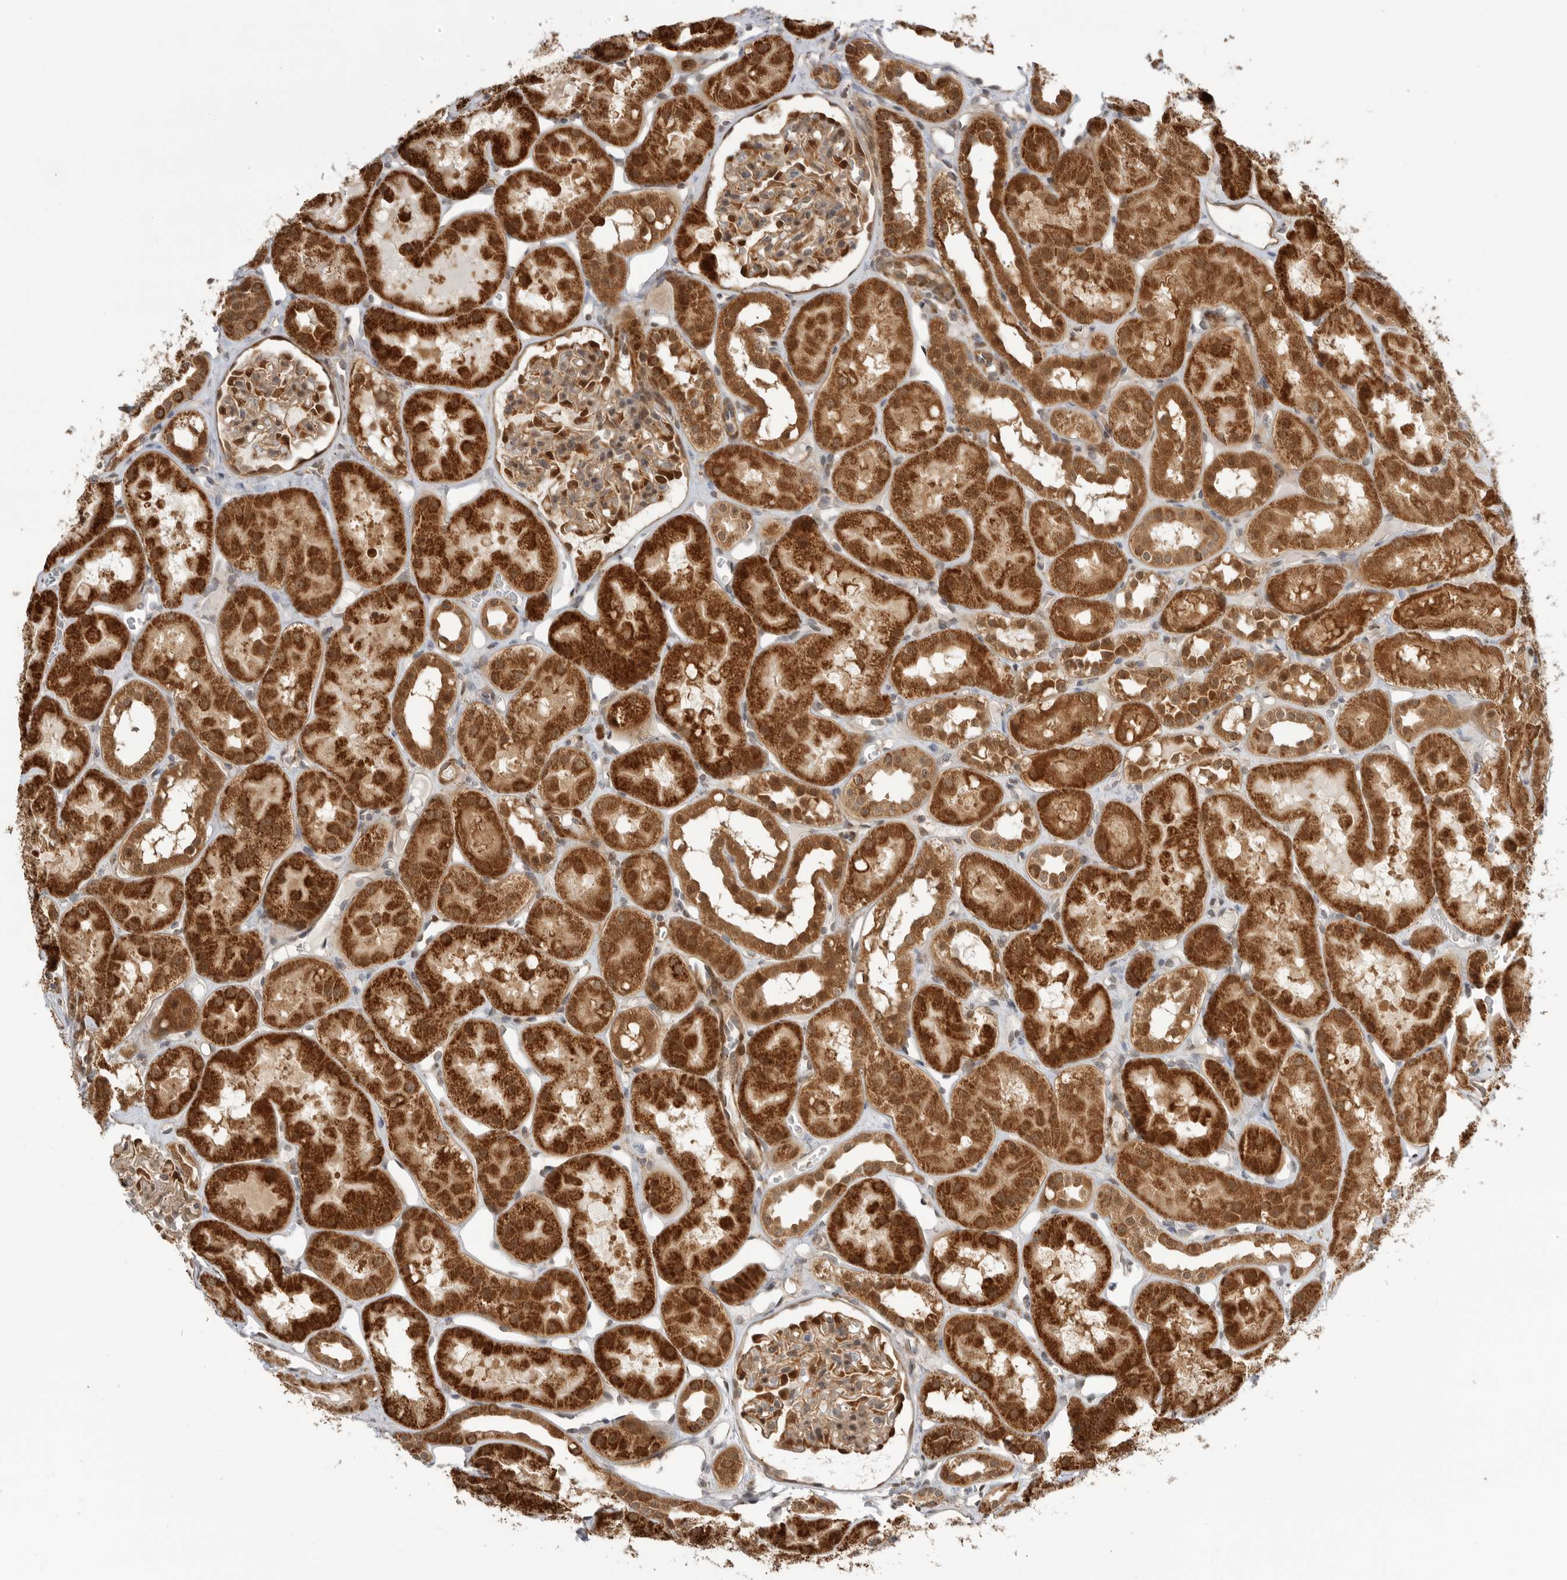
{"staining": {"intensity": "strong", "quantity": "25%-75%", "location": "cytoplasmic/membranous,nuclear"}, "tissue": "kidney", "cell_type": "Cells in glomeruli", "image_type": "normal", "snomed": [{"axis": "morphology", "description": "Normal tissue, NOS"}, {"axis": "topography", "description": "Kidney"}], "caption": "Unremarkable kidney demonstrates strong cytoplasmic/membranous,nuclear expression in approximately 25%-75% of cells in glomeruli, visualized by immunohistochemistry.", "gene": "DCAF8", "patient": {"sex": "male", "age": 16}}